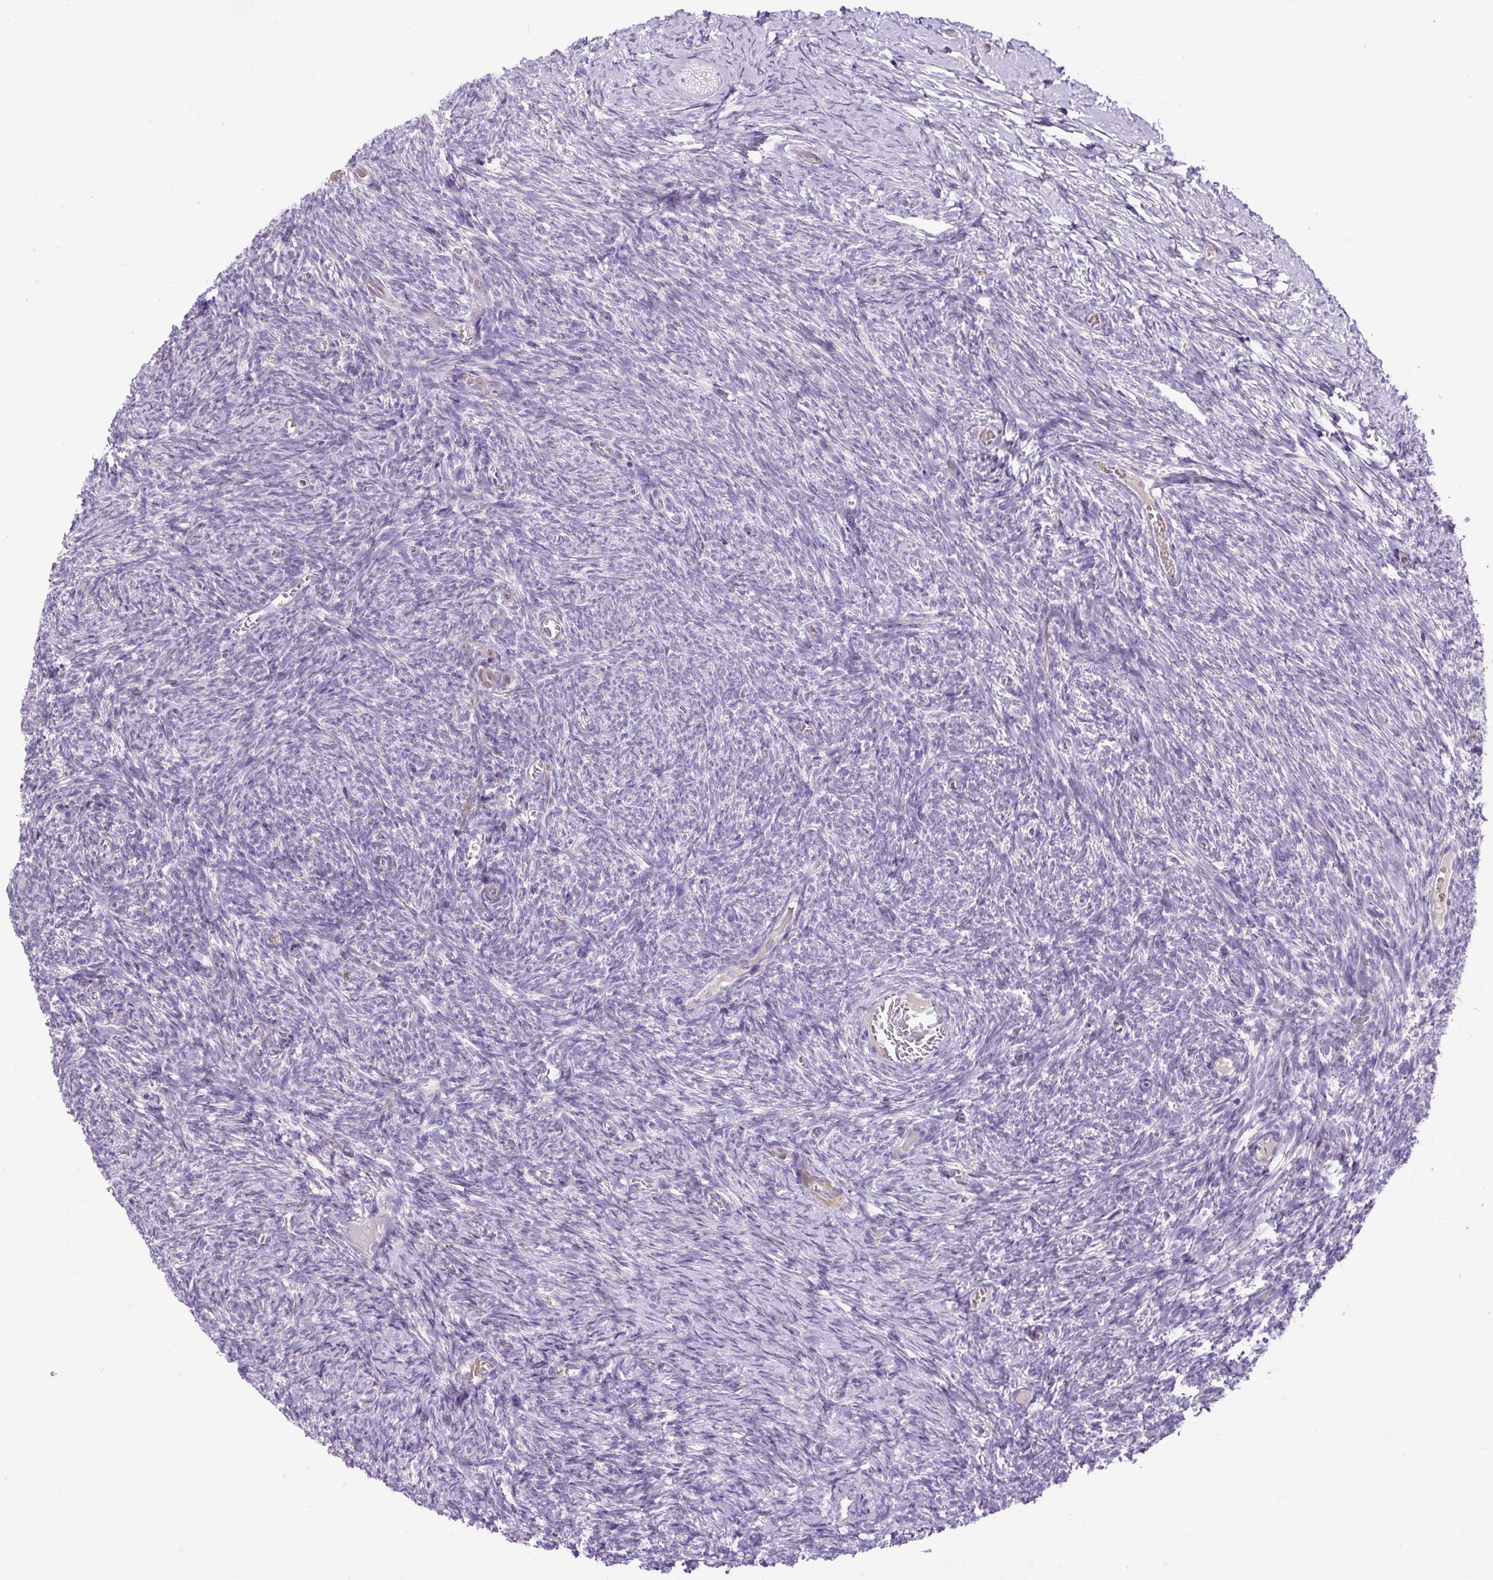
{"staining": {"intensity": "negative", "quantity": "none", "location": "none"}, "tissue": "ovary", "cell_type": "Ovarian stroma cells", "image_type": "normal", "snomed": [{"axis": "morphology", "description": "Normal tissue, NOS"}, {"axis": "topography", "description": "Ovary"}], "caption": "DAB immunohistochemical staining of benign human ovary demonstrates no significant expression in ovarian stroma cells. Nuclei are stained in blue.", "gene": "VWA7", "patient": {"sex": "female", "age": 39}}